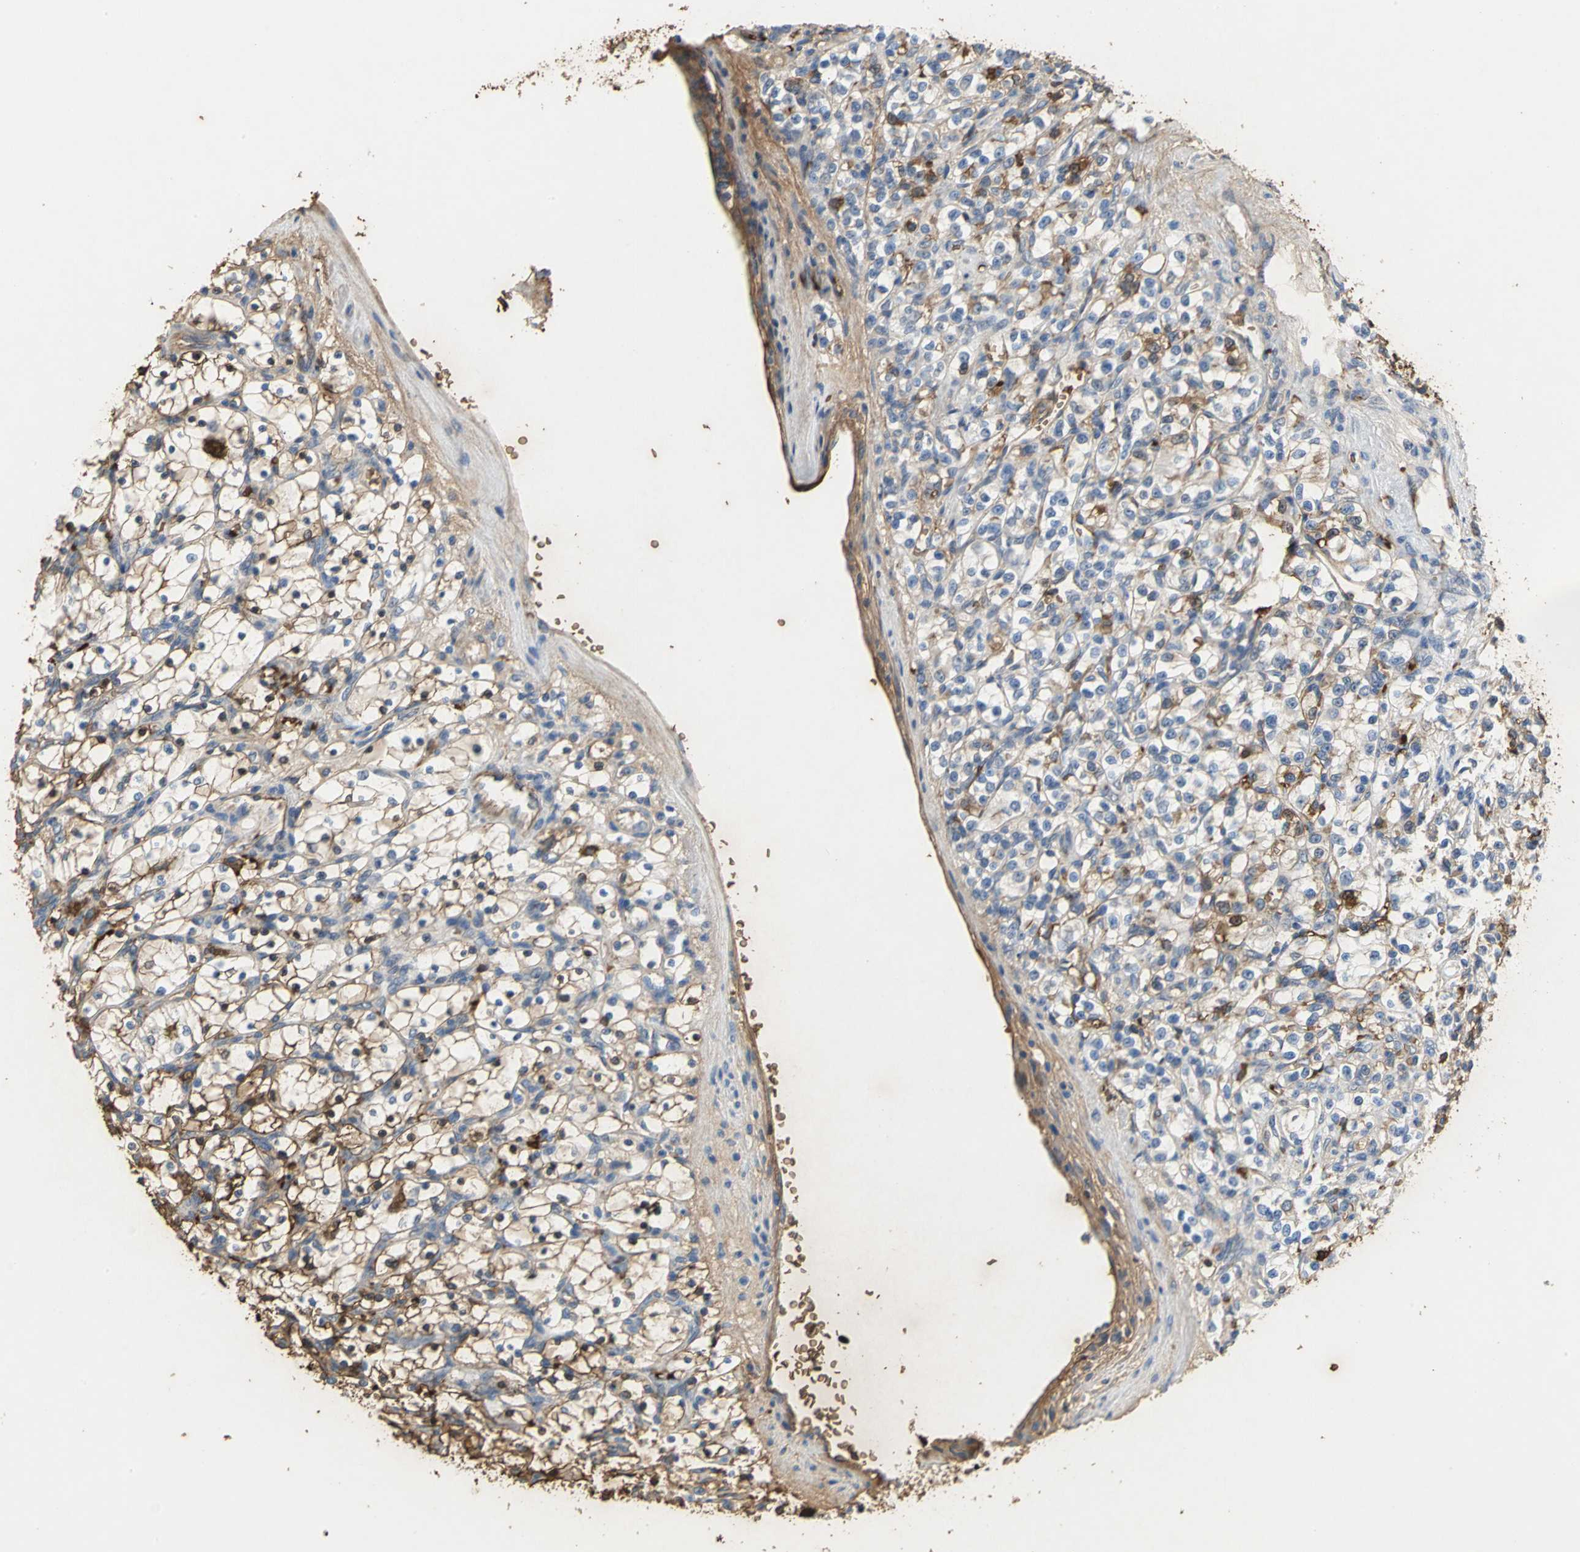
{"staining": {"intensity": "moderate", "quantity": "25%-75%", "location": "cytoplasmic/membranous,nuclear"}, "tissue": "renal cancer", "cell_type": "Tumor cells", "image_type": "cancer", "snomed": [{"axis": "morphology", "description": "Adenocarcinoma, NOS"}, {"axis": "topography", "description": "Kidney"}], "caption": "Tumor cells reveal medium levels of moderate cytoplasmic/membranous and nuclear expression in approximately 25%-75% of cells in renal adenocarcinoma. (Brightfield microscopy of DAB IHC at high magnification).", "gene": "TREM1", "patient": {"sex": "female", "age": 69}}